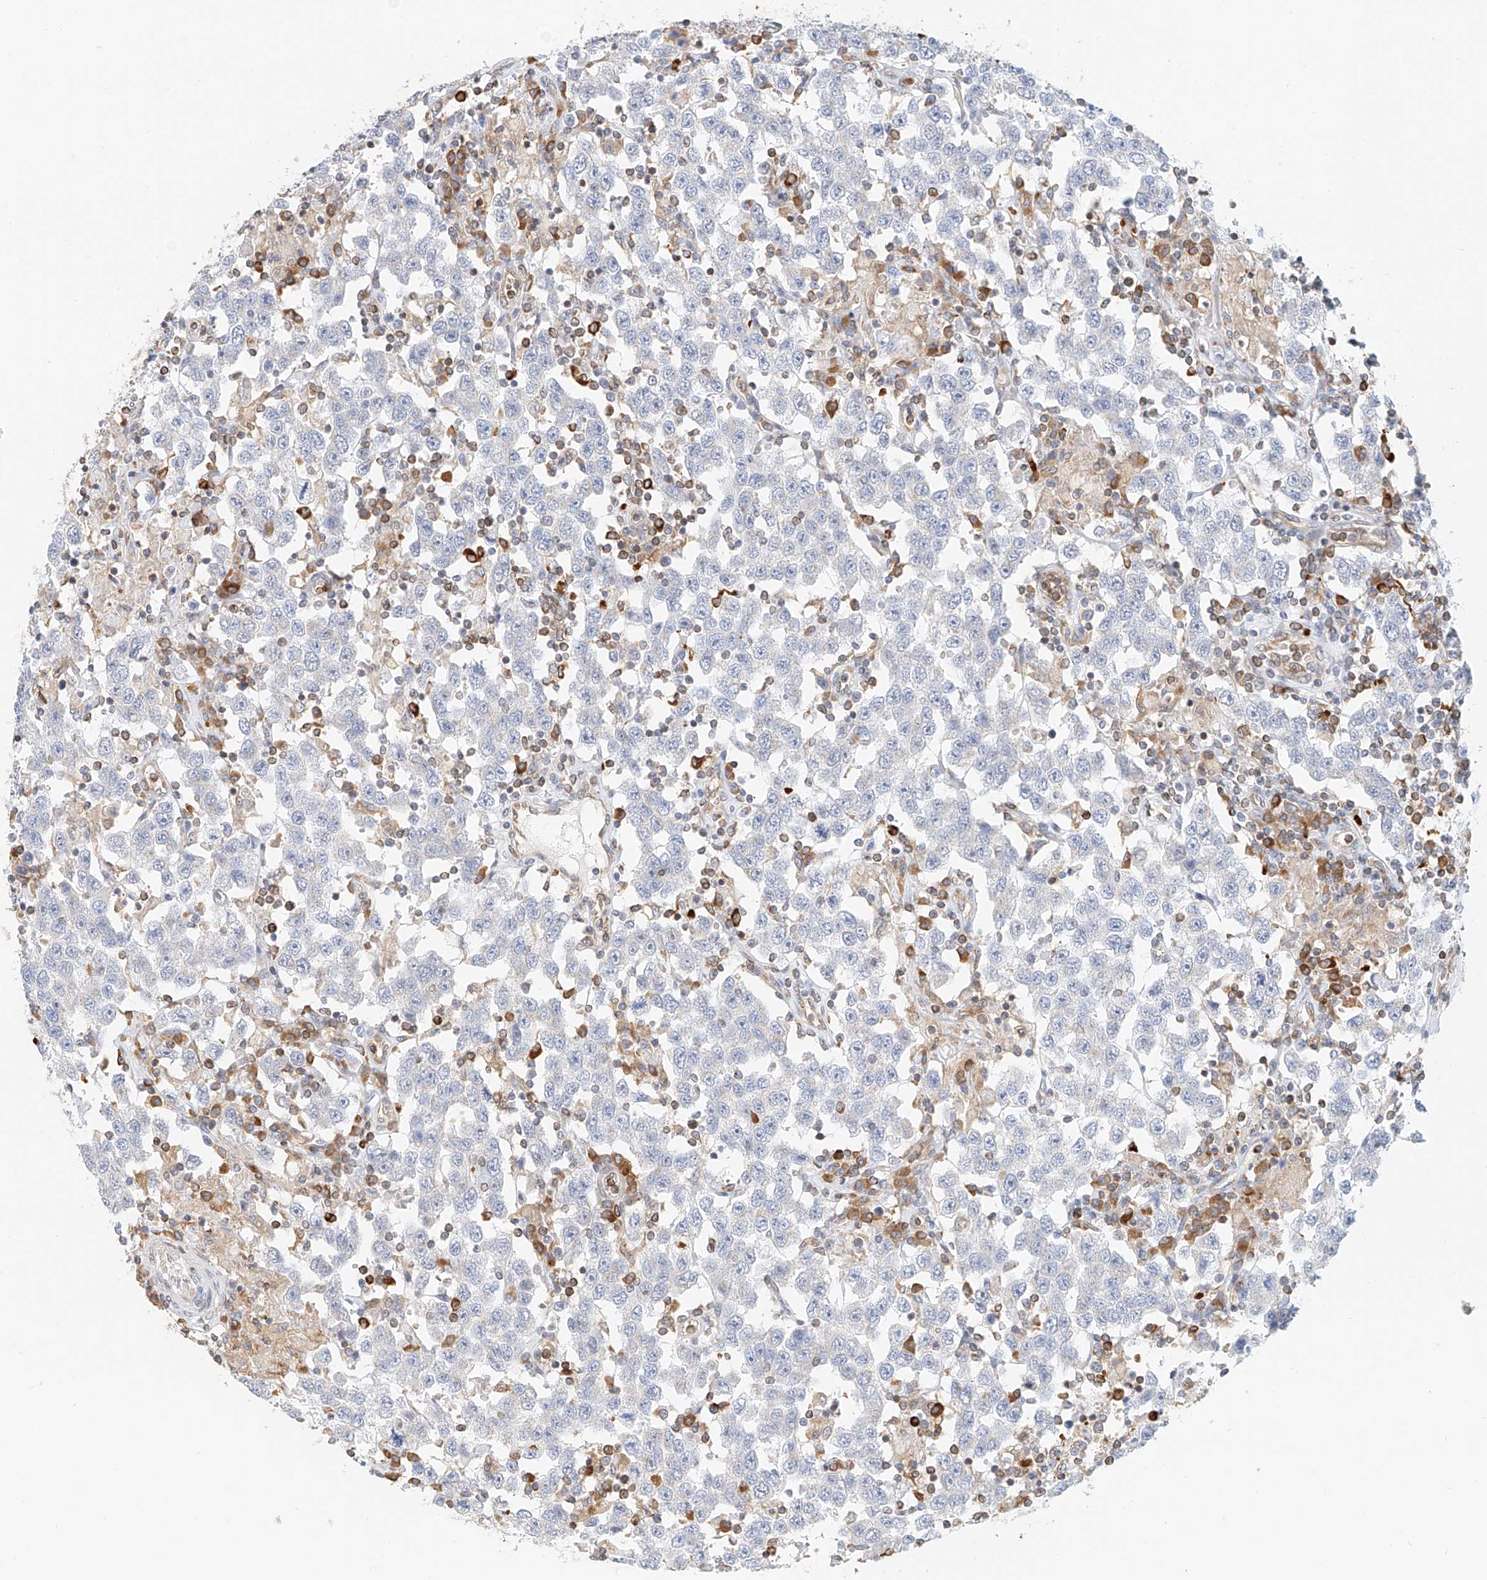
{"staining": {"intensity": "negative", "quantity": "none", "location": "none"}, "tissue": "testis cancer", "cell_type": "Tumor cells", "image_type": "cancer", "snomed": [{"axis": "morphology", "description": "Seminoma, NOS"}, {"axis": "topography", "description": "Testis"}], "caption": "Human testis cancer stained for a protein using immunohistochemistry displays no positivity in tumor cells.", "gene": "DHRS7", "patient": {"sex": "male", "age": 41}}